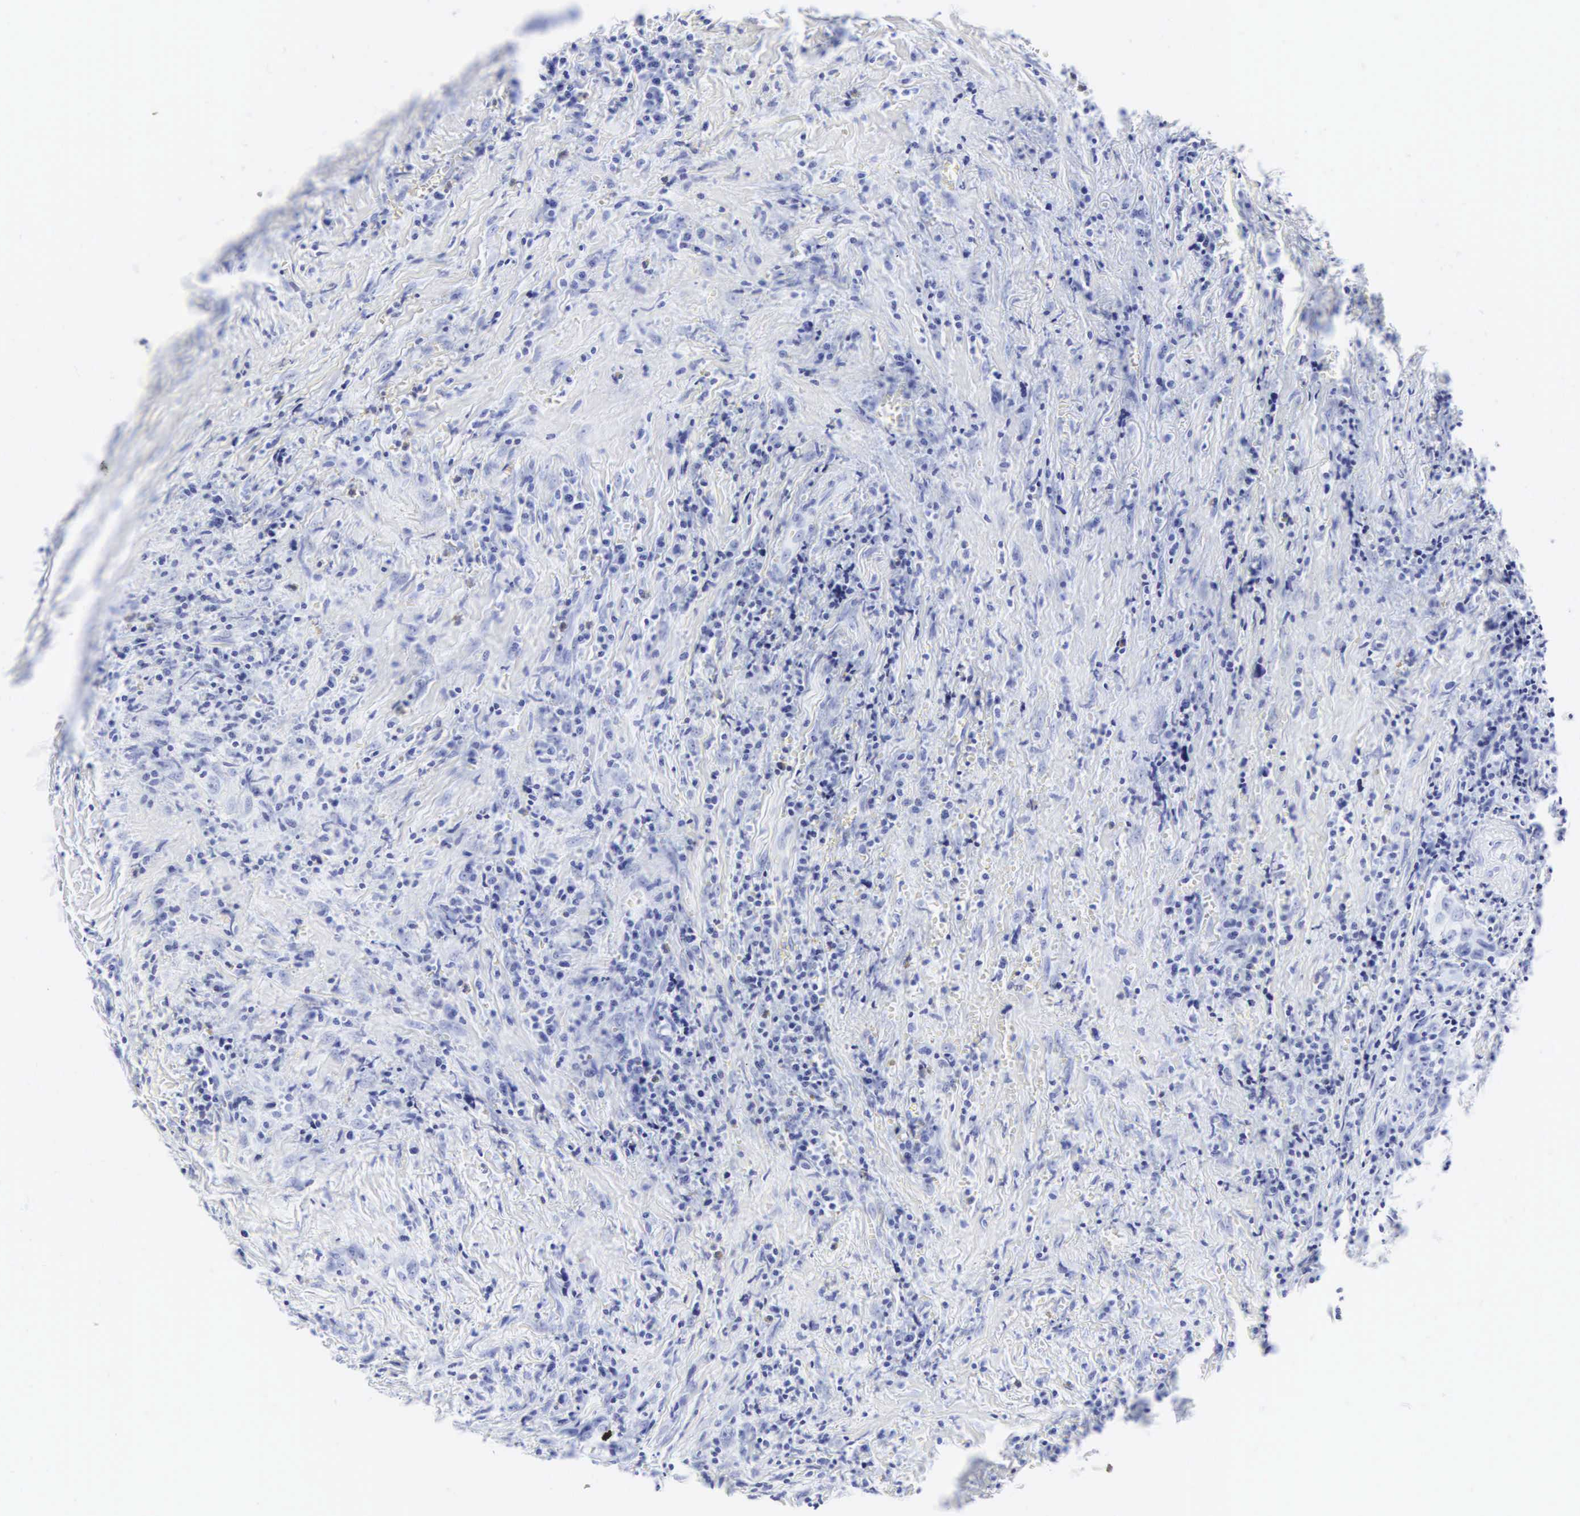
{"staining": {"intensity": "negative", "quantity": "none", "location": "none"}, "tissue": "head and neck cancer", "cell_type": "Tumor cells", "image_type": "cancer", "snomed": [{"axis": "morphology", "description": "Squamous cell carcinoma, NOS"}, {"axis": "topography", "description": "Oral tissue"}, {"axis": "topography", "description": "Head-Neck"}], "caption": "Head and neck cancer (squamous cell carcinoma) was stained to show a protein in brown. There is no significant expression in tumor cells.", "gene": "CGB3", "patient": {"sex": "female", "age": 82}}